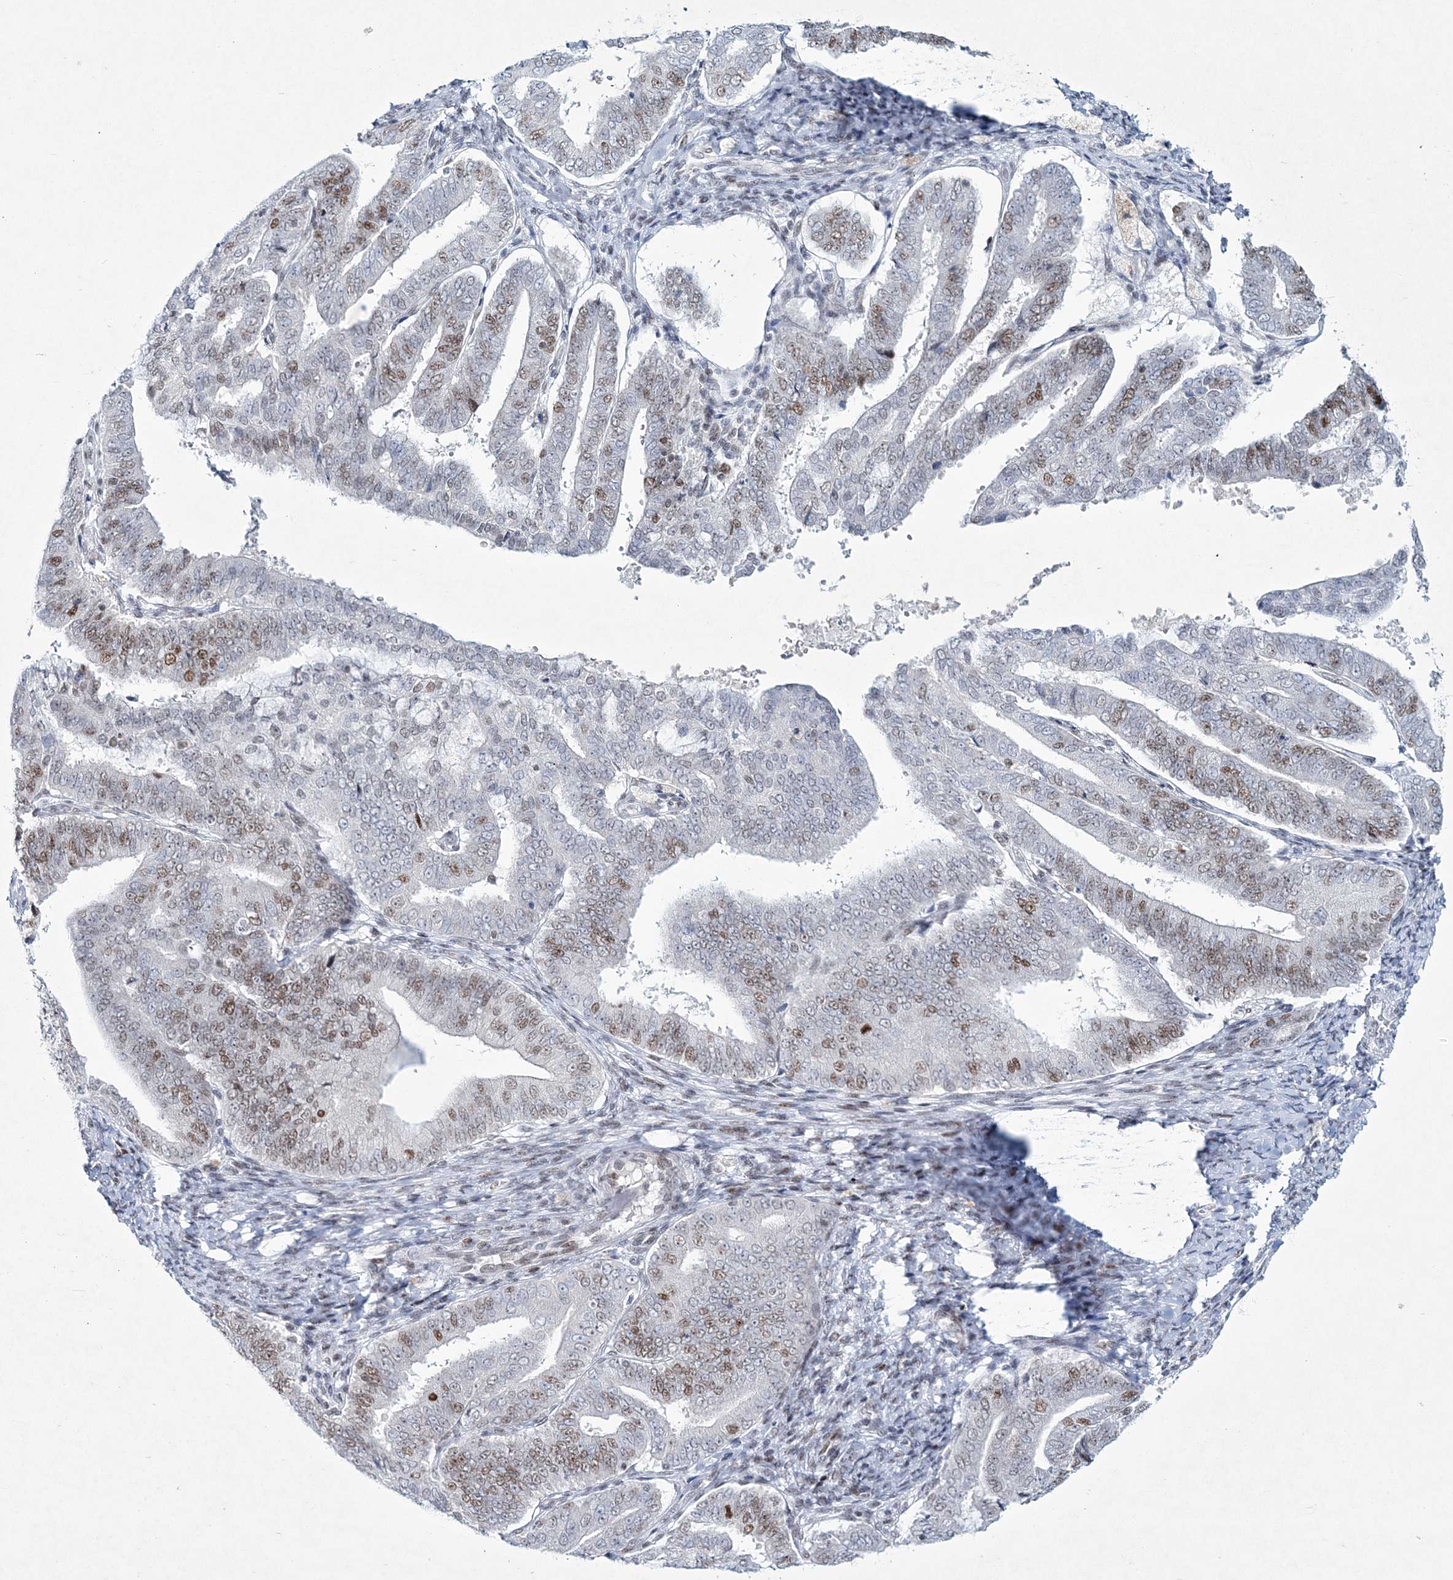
{"staining": {"intensity": "moderate", "quantity": "25%-75%", "location": "nuclear"}, "tissue": "endometrial cancer", "cell_type": "Tumor cells", "image_type": "cancer", "snomed": [{"axis": "morphology", "description": "Adenocarcinoma, NOS"}, {"axis": "topography", "description": "Endometrium"}], "caption": "Immunohistochemical staining of adenocarcinoma (endometrial) demonstrates medium levels of moderate nuclear protein expression in approximately 25%-75% of tumor cells. The protein of interest is shown in brown color, while the nuclei are stained blue.", "gene": "LRRFIP2", "patient": {"sex": "female", "age": 63}}